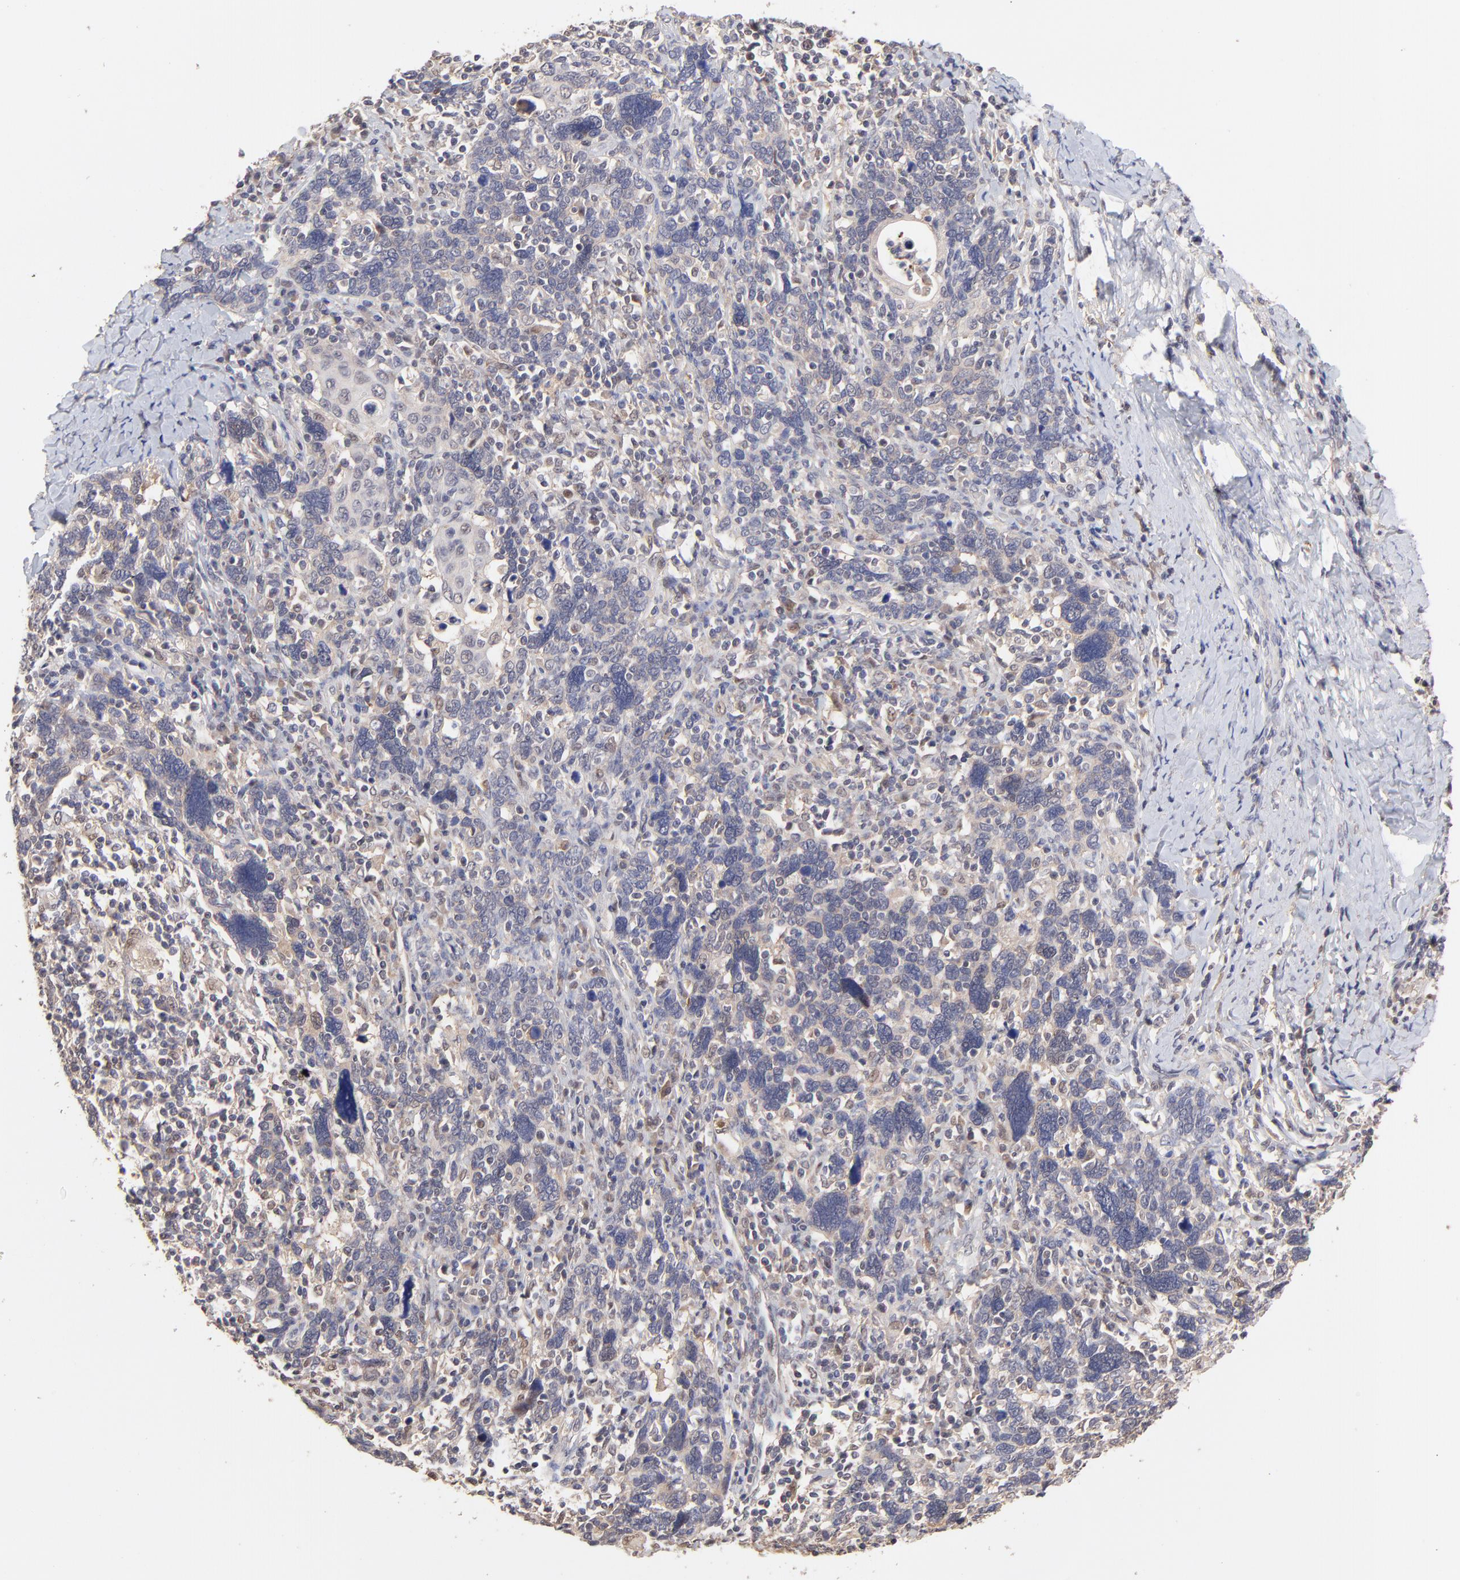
{"staining": {"intensity": "weak", "quantity": ">75%", "location": "cytoplasmic/membranous"}, "tissue": "cervical cancer", "cell_type": "Tumor cells", "image_type": "cancer", "snomed": [{"axis": "morphology", "description": "Squamous cell carcinoma, NOS"}, {"axis": "topography", "description": "Cervix"}], "caption": "Protein expression analysis of human cervical cancer reveals weak cytoplasmic/membranous staining in about >75% of tumor cells. The protein of interest is stained brown, and the nuclei are stained in blue (DAB IHC with brightfield microscopy, high magnification).", "gene": "PSMD14", "patient": {"sex": "female", "age": 41}}